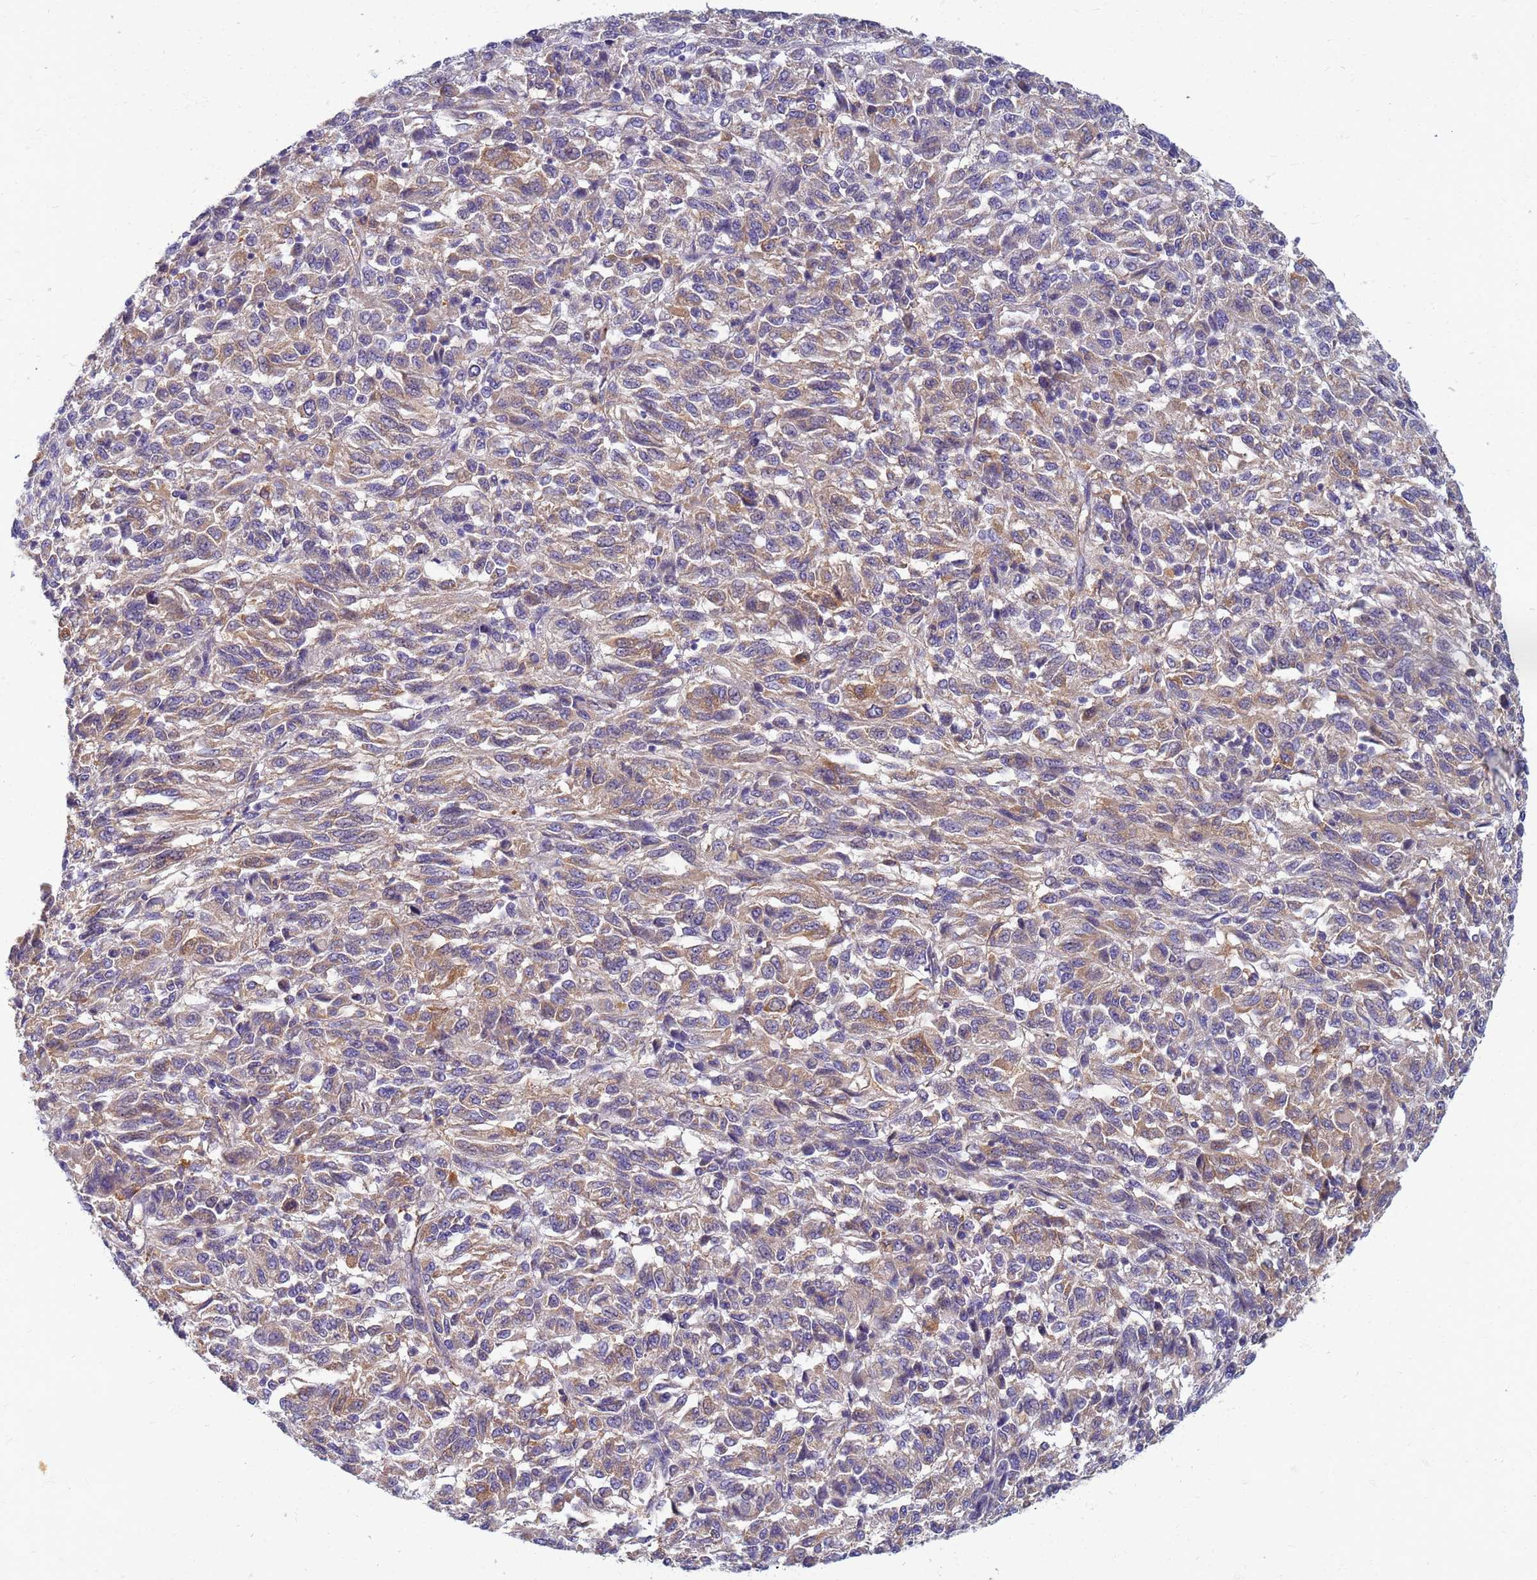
{"staining": {"intensity": "weak", "quantity": ">75%", "location": "cytoplasmic/membranous"}, "tissue": "melanoma", "cell_type": "Tumor cells", "image_type": "cancer", "snomed": [{"axis": "morphology", "description": "Malignant melanoma, Metastatic site"}, {"axis": "topography", "description": "Lung"}], "caption": "This image shows immunohistochemistry staining of human melanoma, with low weak cytoplasmic/membranous positivity in approximately >75% of tumor cells.", "gene": "EEA1", "patient": {"sex": "male", "age": 64}}